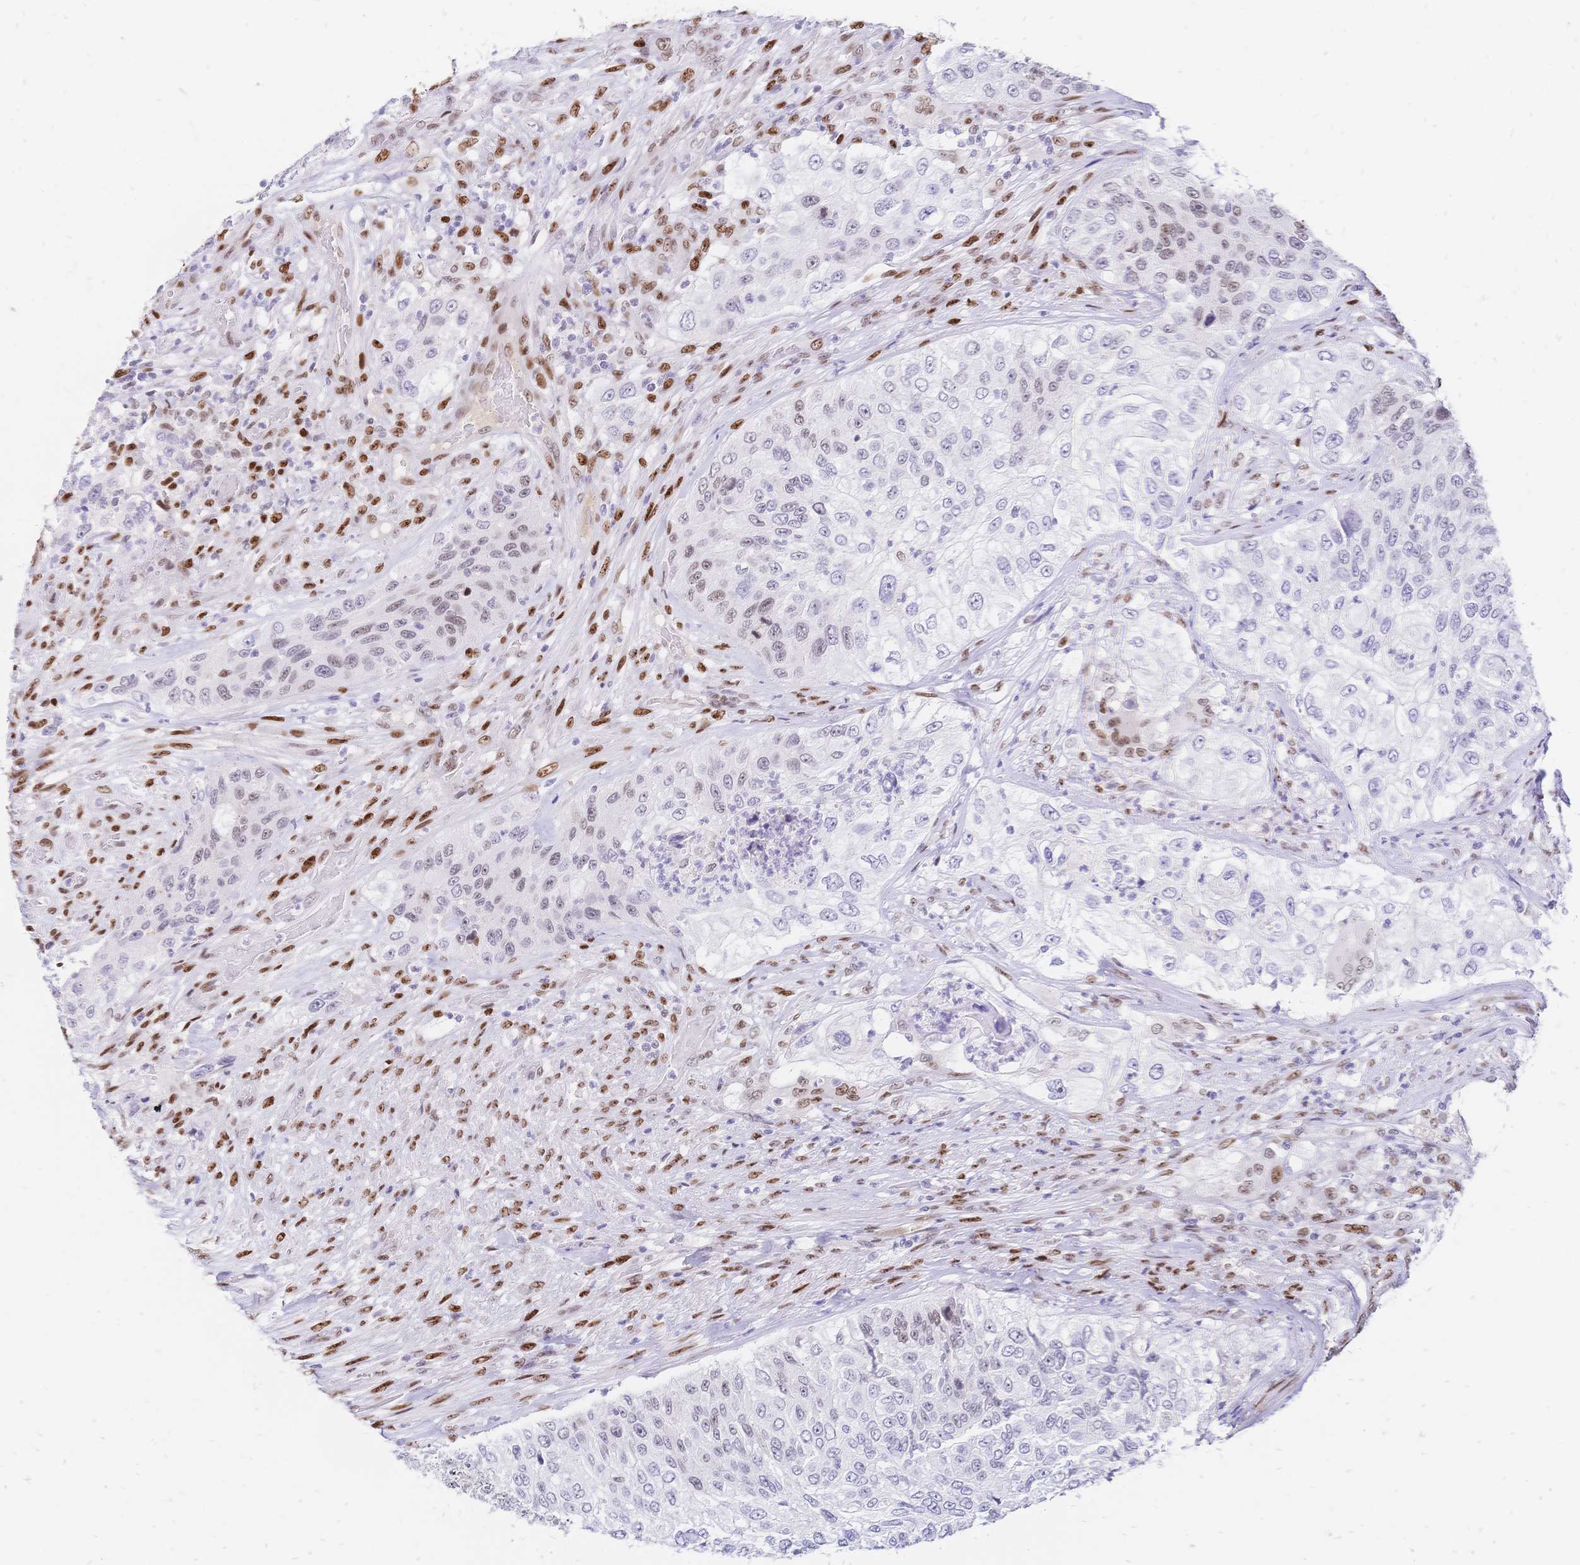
{"staining": {"intensity": "moderate", "quantity": "<25%", "location": "nuclear"}, "tissue": "urothelial cancer", "cell_type": "Tumor cells", "image_type": "cancer", "snomed": [{"axis": "morphology", "description": "Urothelial carcinoma, High grade"}, {"axis": "topography", "description": "Urinary bladder"}], "caption": "Urothelial carcinoma (high-grade) stained with immunohistochemistry displays moderate nuclear expression in about <25% of tumor cells. The protein is shown in brown color, while the nuclei are stained blue.", "gene": "NFIC", "patient": {"sex": "female", "age": 60}}